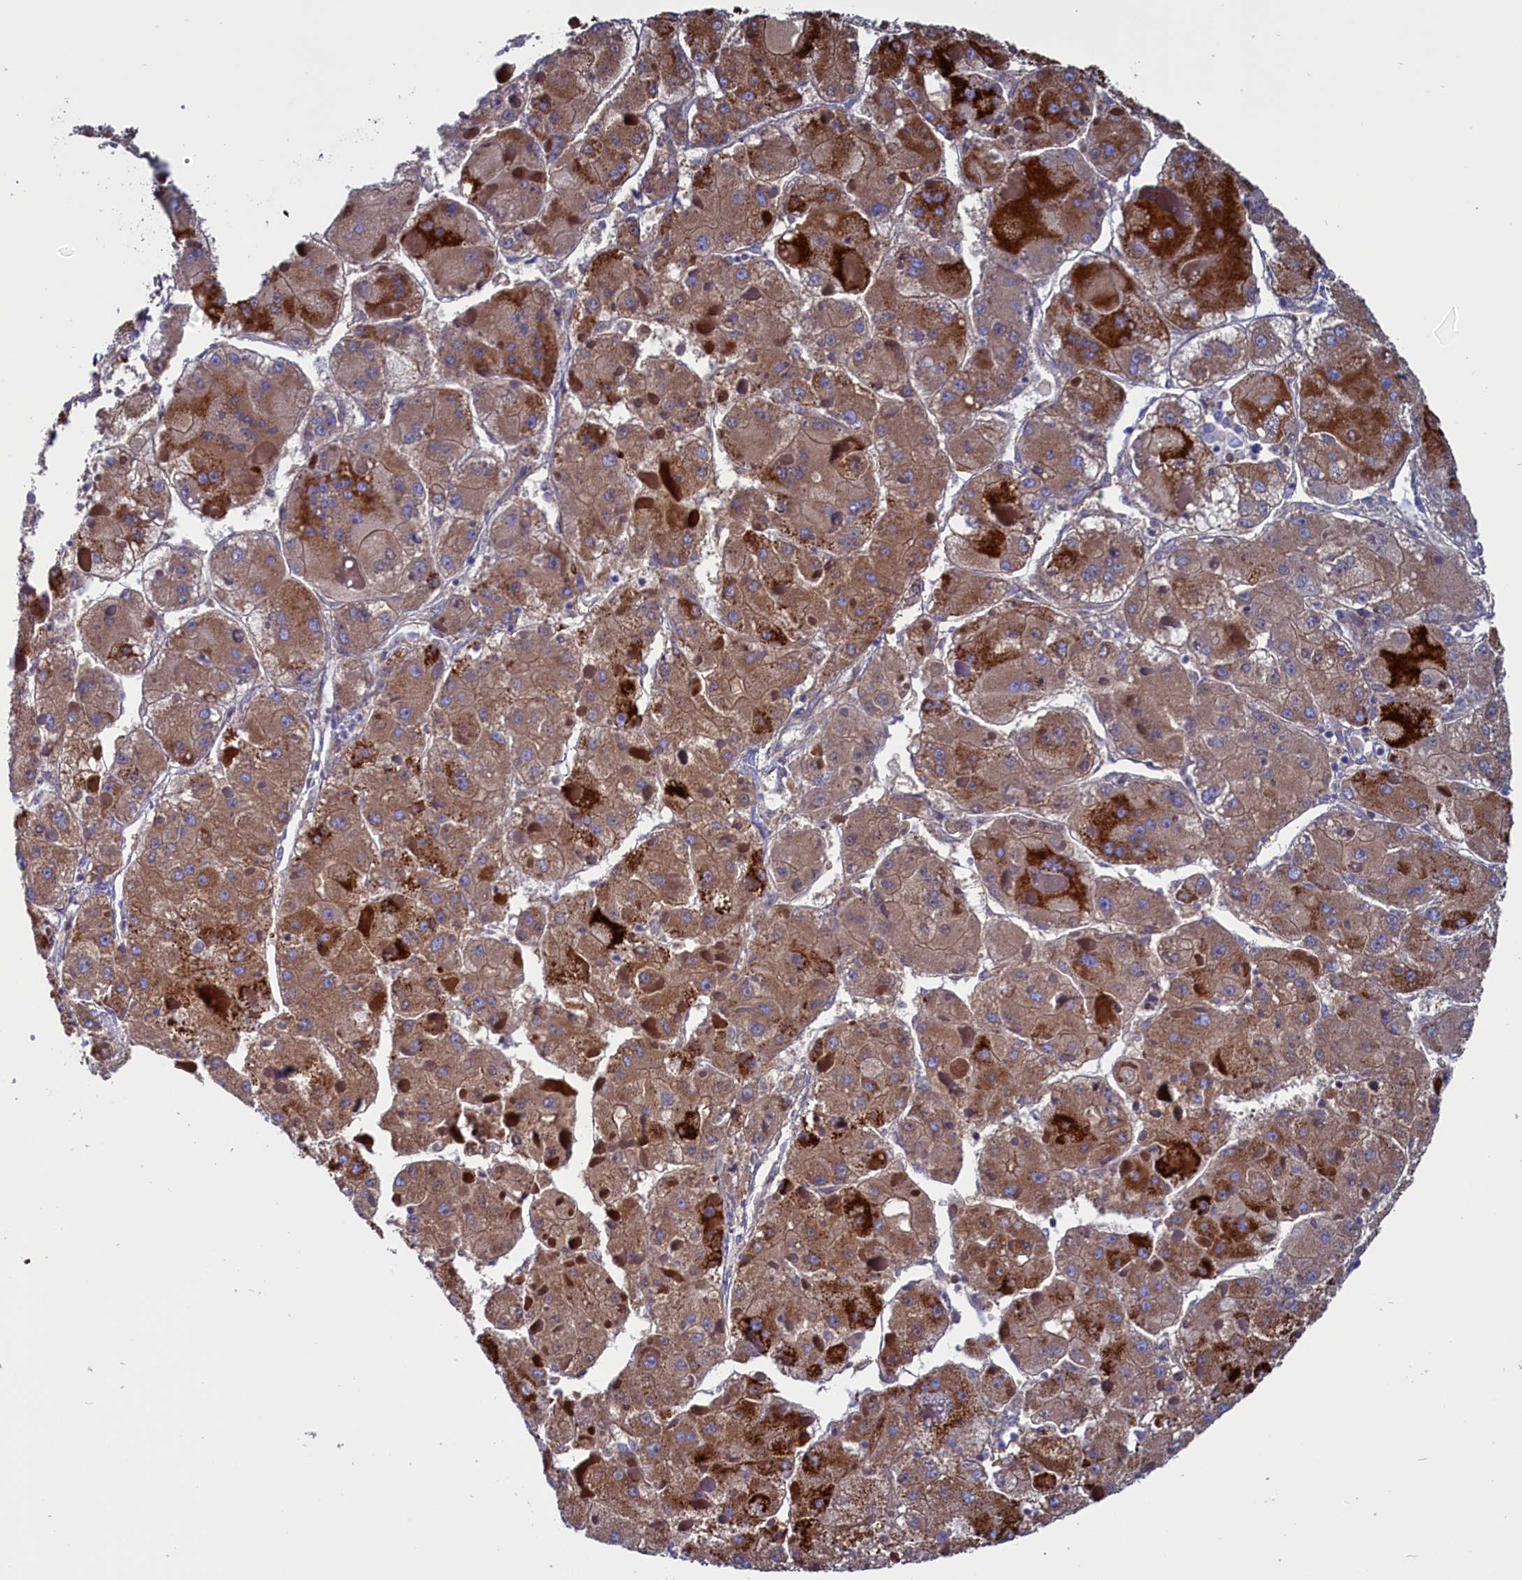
{"staining": {"intensity": "moderate", "quantity": ">75%", "location": "cytoplasmic/membranous"}, "tissue": "liver cancer", "cell_type": "Tumor cells", "image_type": "cancer", "snomed": [{"axis": "morphology", "description": "Carcinoma, Hepatocellular, NOS"}, {"axis": "topography", "description": "Liver"}], "caption": "Immunohistochemical staining of human liver cancer reveals medium levels of moderate cytoplasmic/membranous protein positivity in approximately >75% of tumor cells.", "gene": "ANKRD29", "patient": {"sex": "female", "age": 73}}